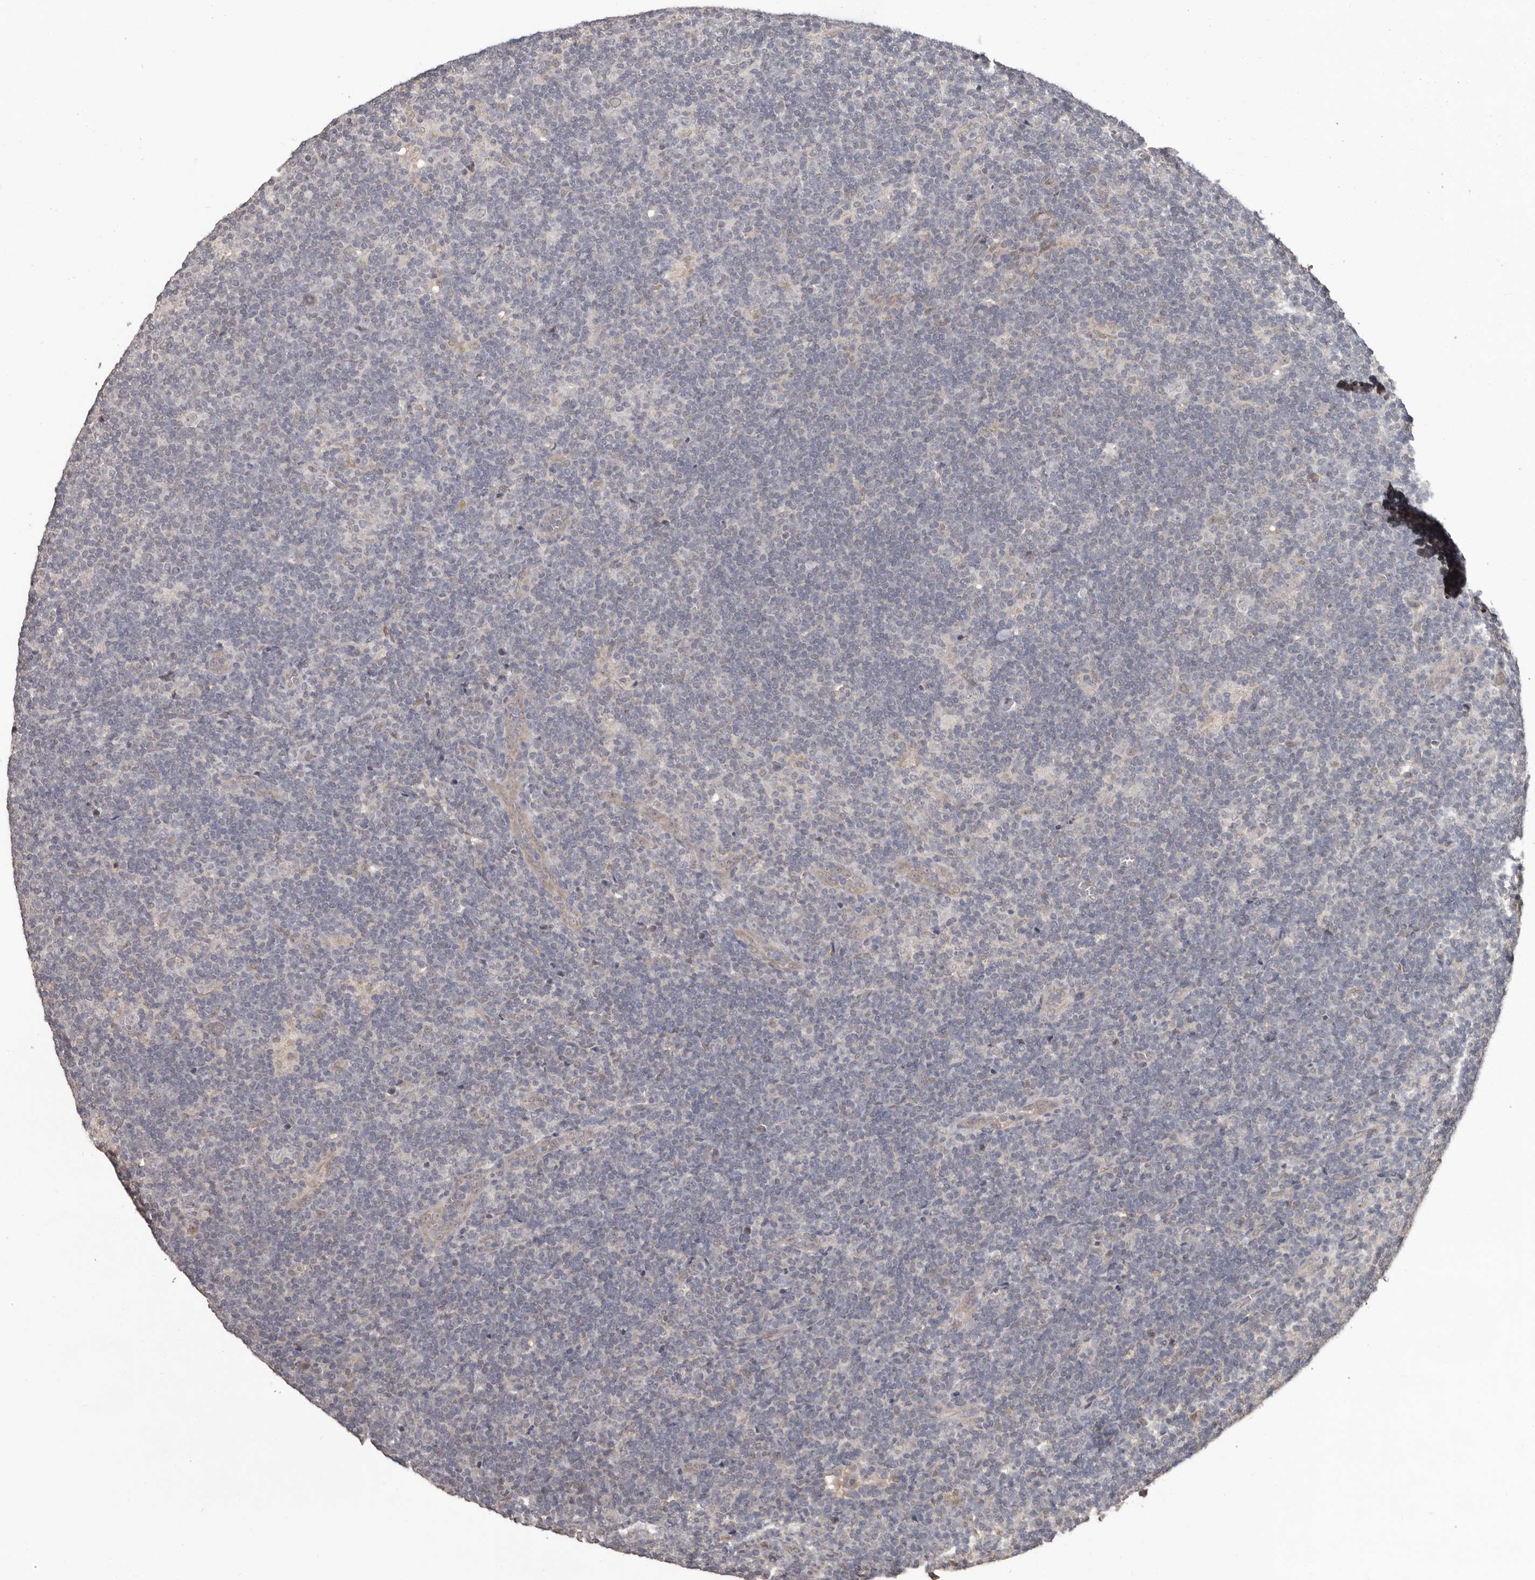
{"staining": {"intensity": "negative", "quantity": "none", "location": "none"}, "tissue": "lymphoma", "cell_type": "Tumor cells", "image_type": "cancer", "snomed": [{"axis": "morphology", "description": "Hodgkin's disease, NOS"}, {"axis": "topography", "description": "Lymph node"}], "caption": "Tumor cells show no significant protein expression in Hodgkin's disease.", "gene": "ZFP14", "patient": {"sex": "female", "age": 57}}